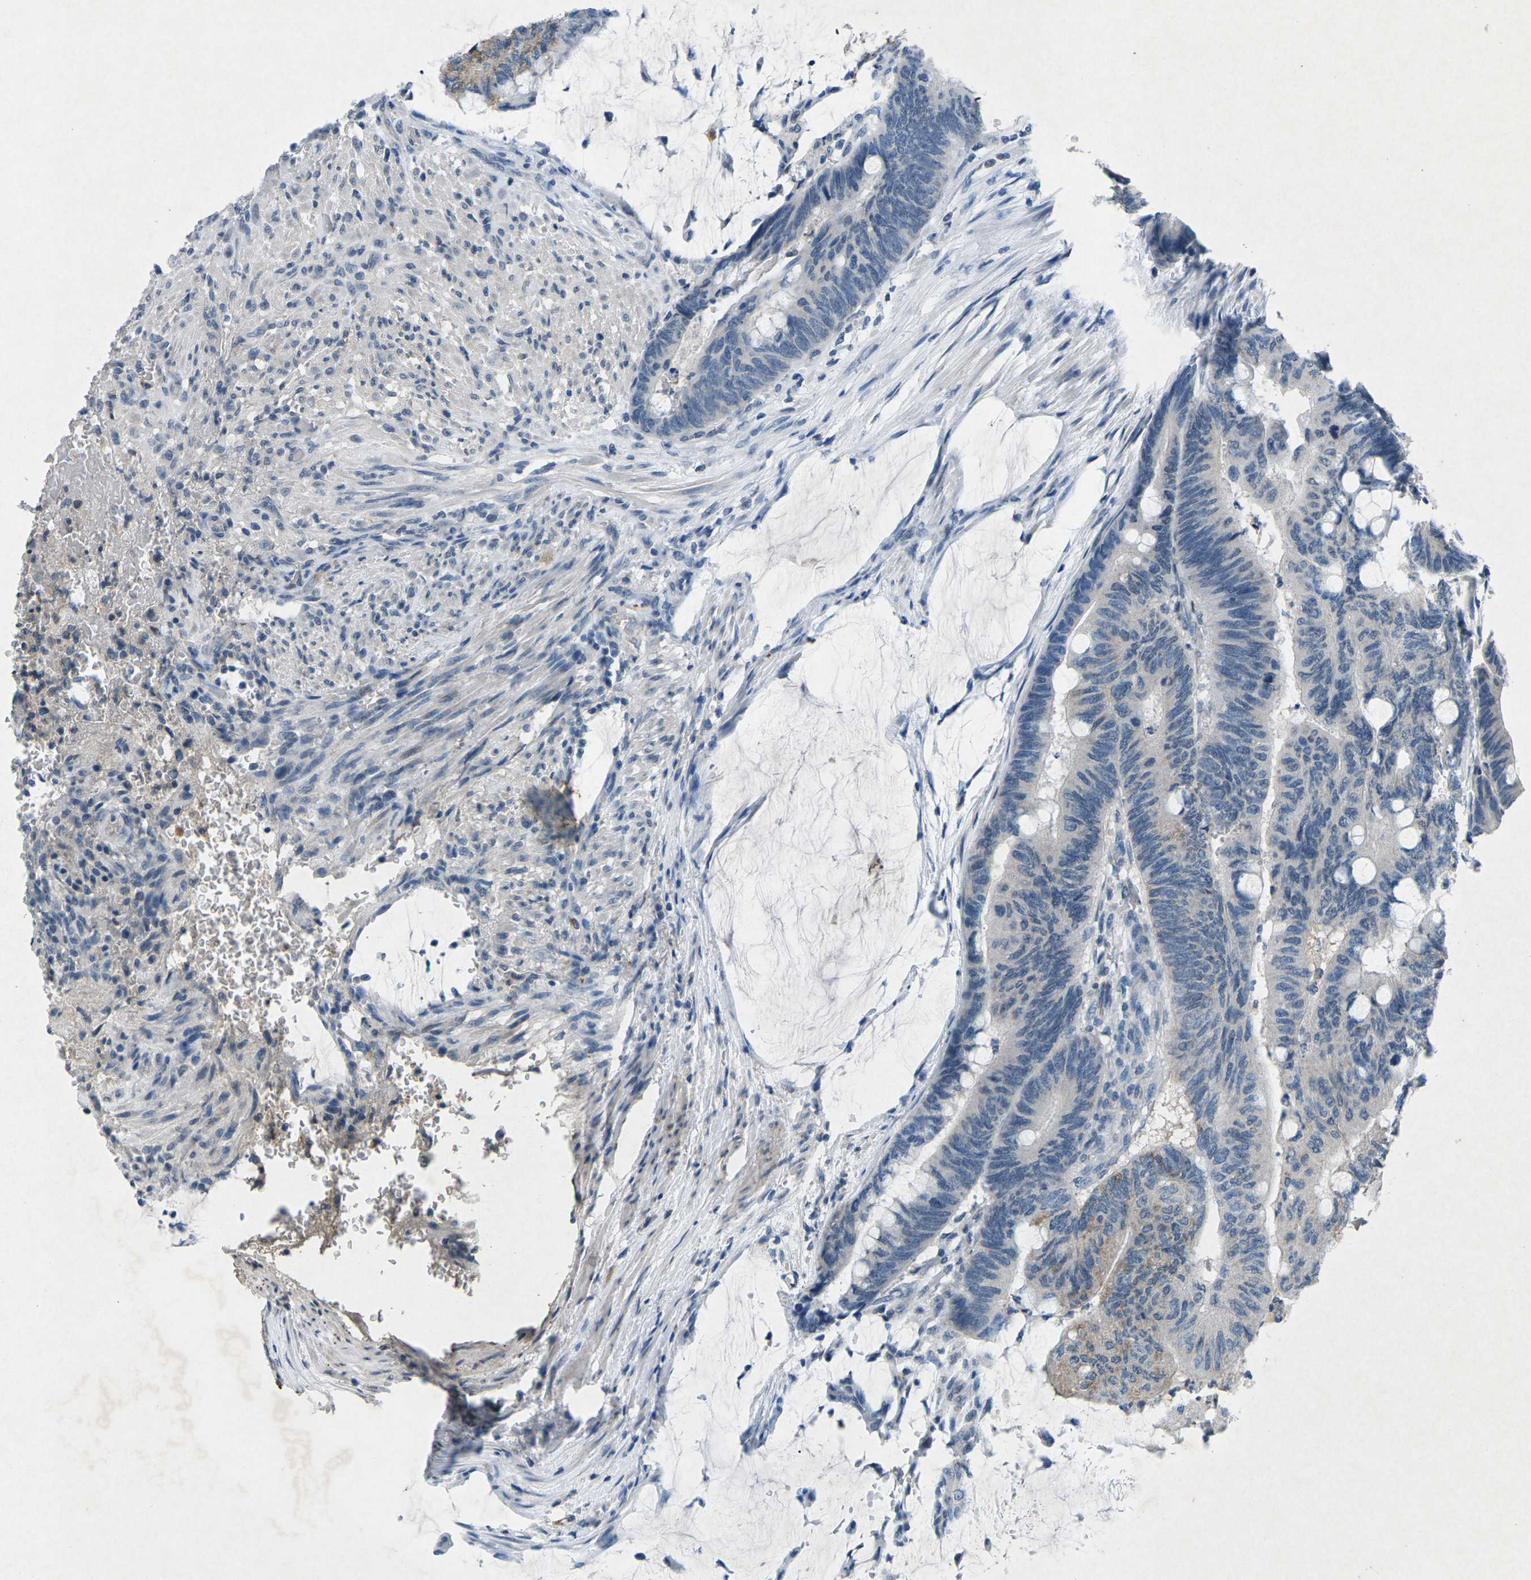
{"staining": {"intensity": "weak", "quantity": "<25%", "location": "cytoplasmic/membranous"}, "tissue": "colorectal cancer", "cell_type": "Tumor cells", "image_type": "cancer", "snomed": [{"axis": "morphology", "description": "Normal tissue, NOS"}, {"axis": "morphology", "description": "Adenocarcinoma, NOS"}, {"axis": "topography", "description": "Rectum"}], "caption": "Immunohistochemical staining of colorectal cancer (adenocarcinoma) exhibits no significant staining in tumor cells.", "gene": "PLG", "patient": {"sex": "male", "age": 92}}